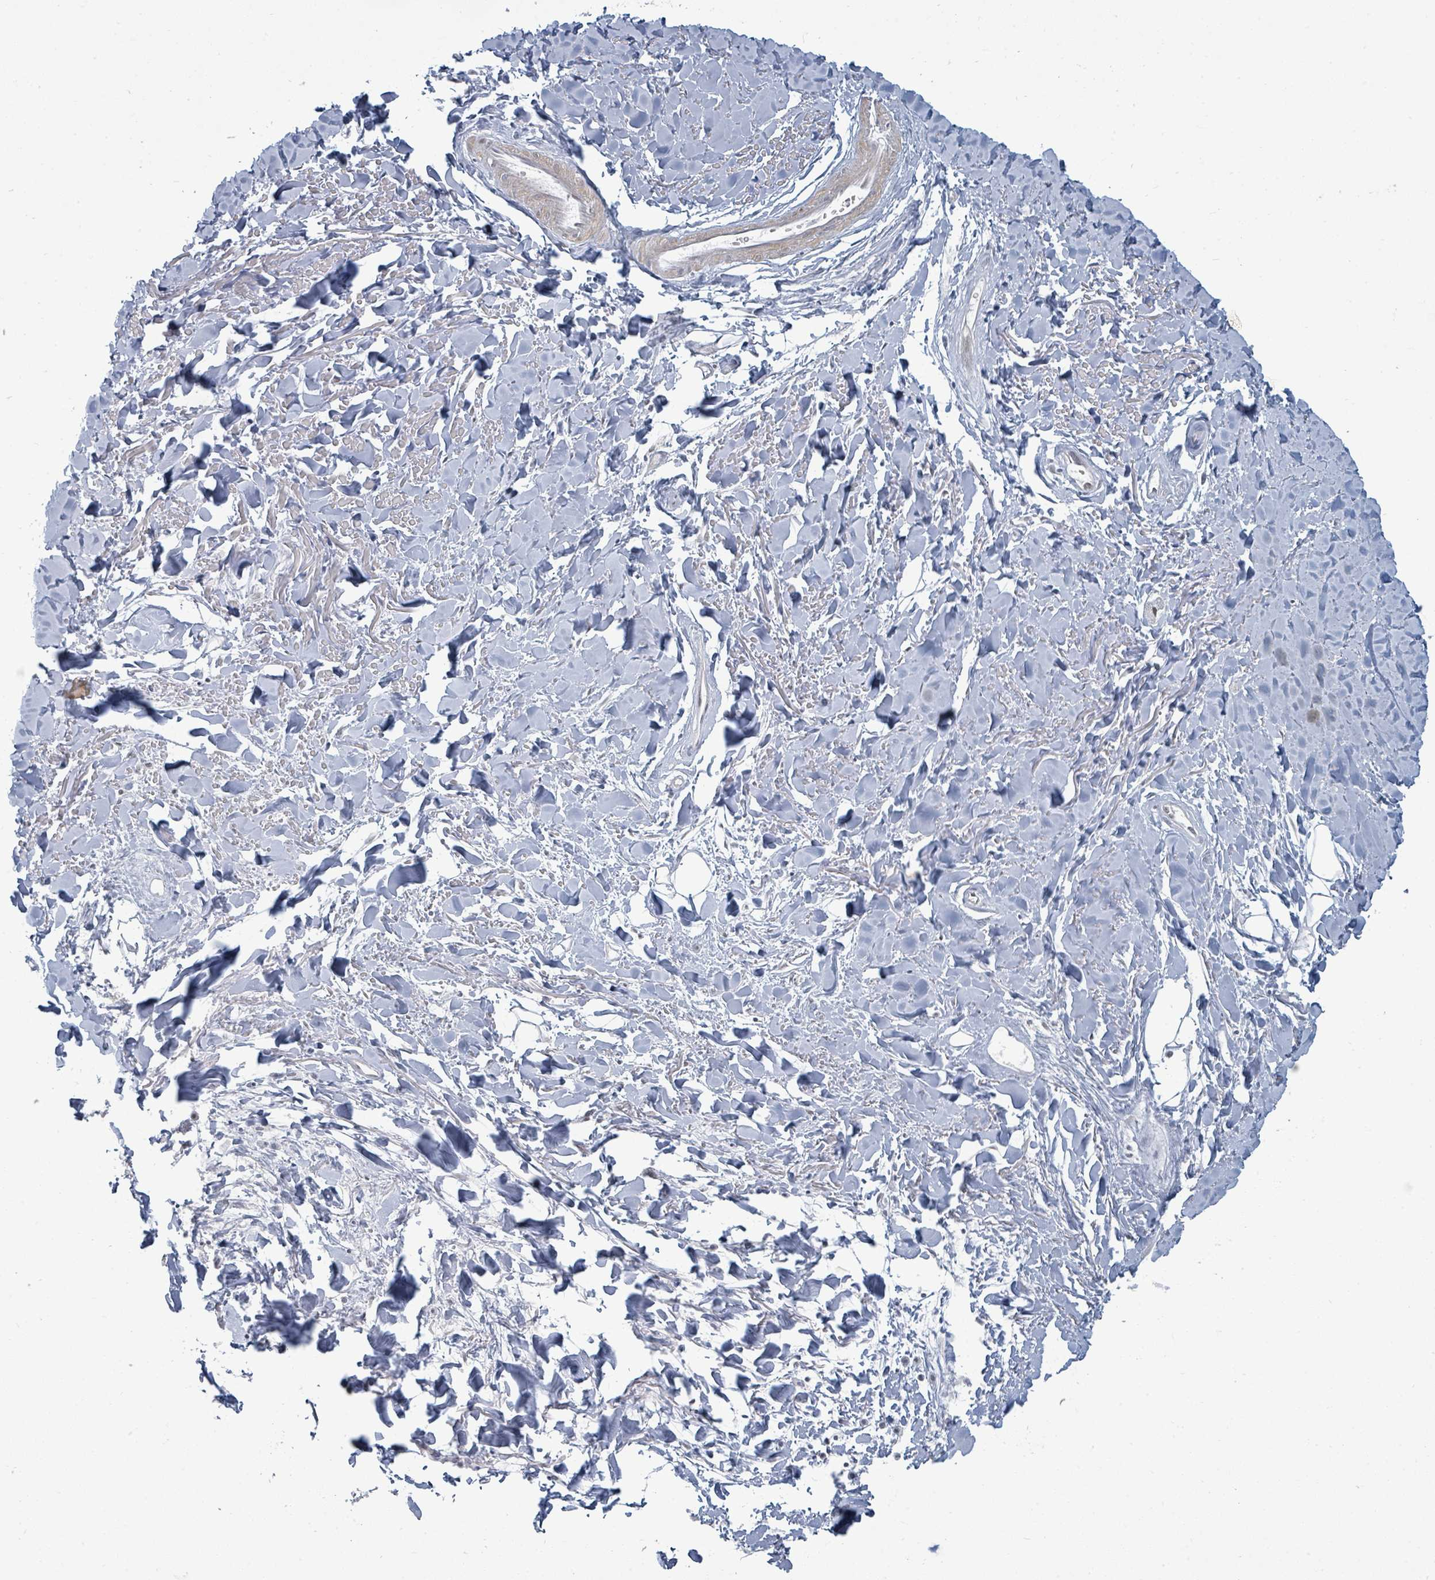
{"staining": {"intensity": "moderate", "quantity": ">75%", "location": "nuclear"}, "tissue": "soft tissue", "cell_type": "Chondrocytes", "image_type": "normal", "snomed": [{"axis": "morphology", "description": "Normal tissue, NOS"}, {"axis": "topography", "description": "Cartilage tissue"}], "caption": "IHC staining of benign soft tissue, which exhibits medium levels of moderate nuclear expression in approximately >75% of chondrocytes indicating moderate nuclear protein expression. The staining was performed using DAB (brown) for protein detection and nuclei were counterstained in hematoxylin (blue).", "gene": "TRDMT1", "patient": {"sex": "male", "age": 57}}